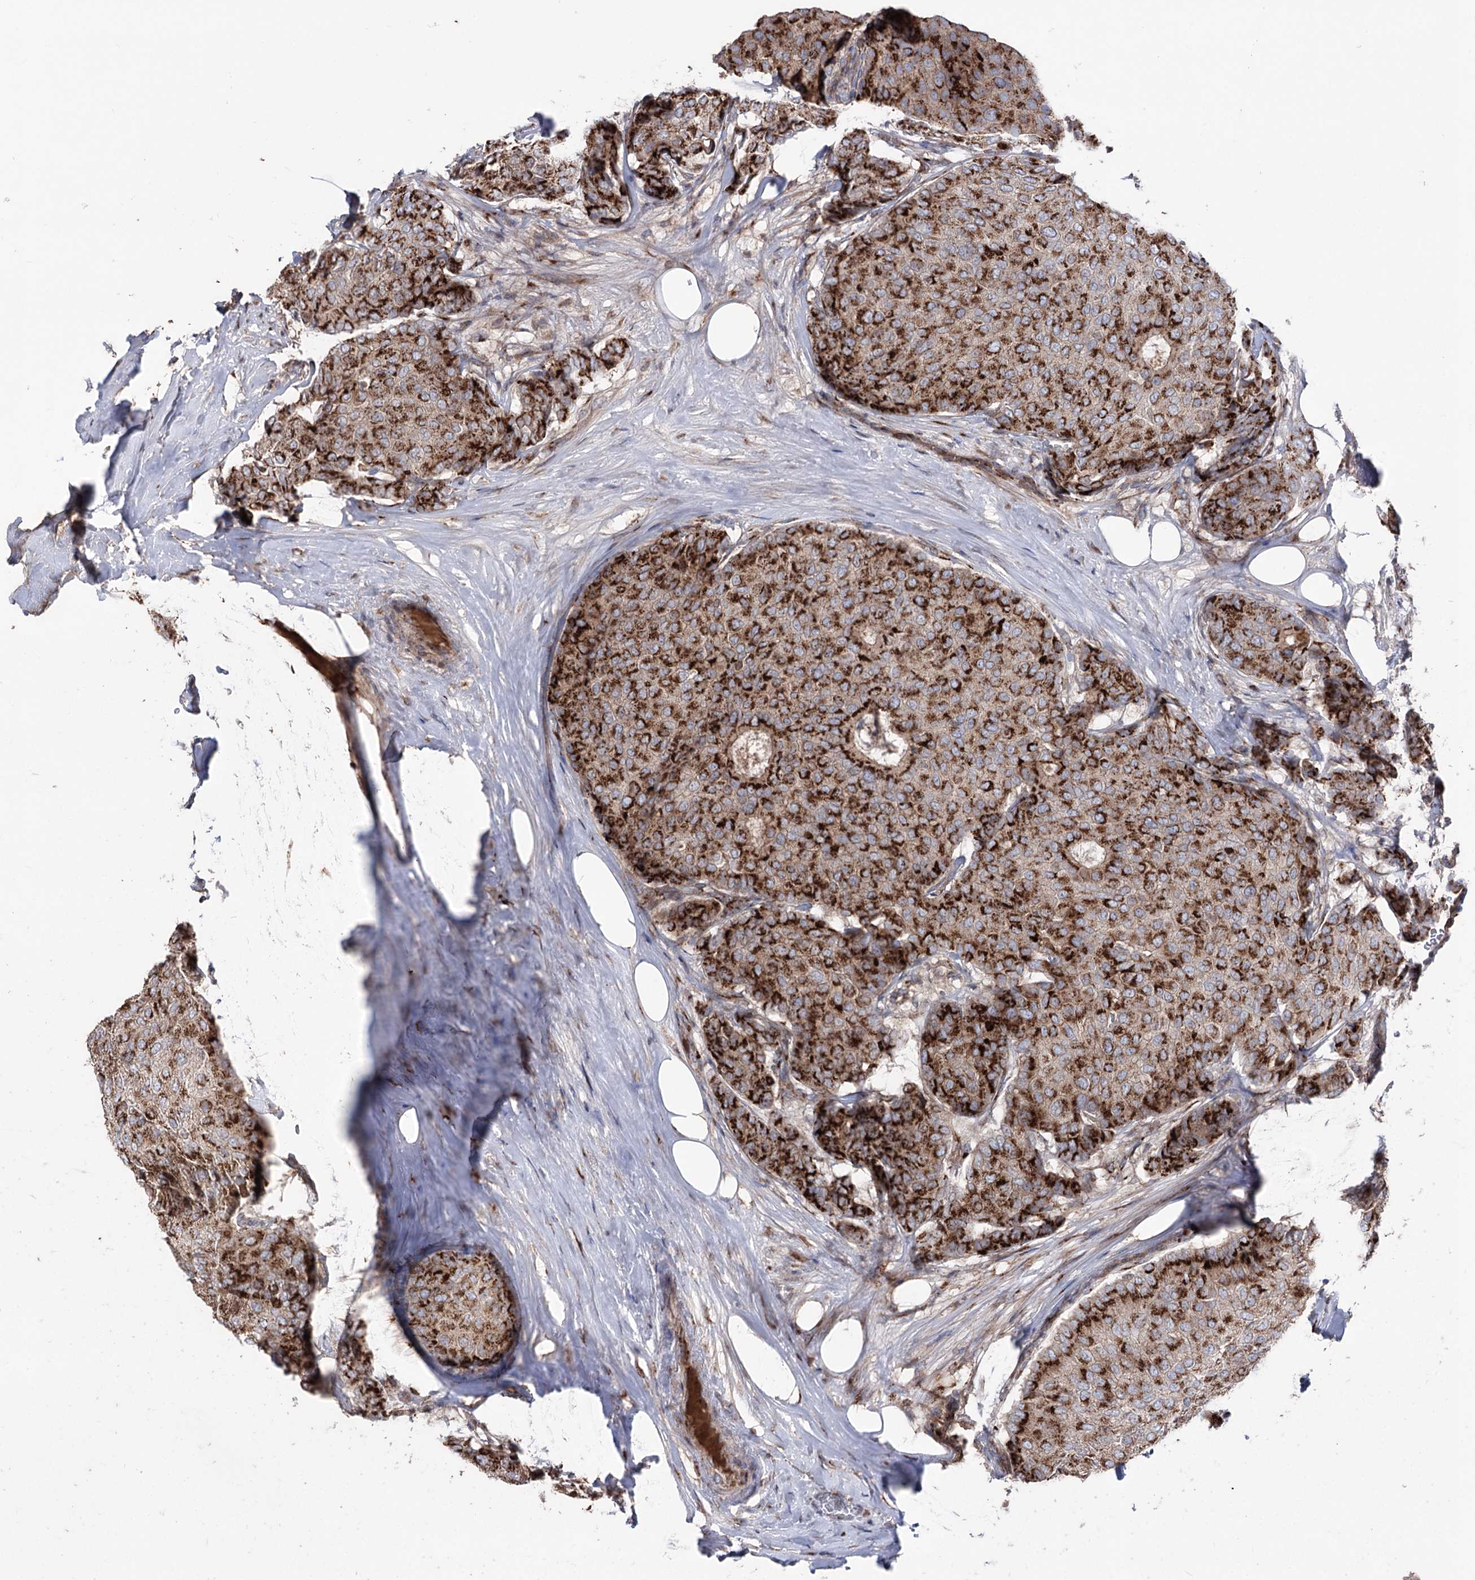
{"staining": {"intensity": "strong", "quantity": ">75%", "location": "cytoplasmic/membranous"}, "tissue": "breast cancer", "cell_type": "Tumor cells", "image_type": "cancer", "snomed": [{"axis": "morphology", "description": "Duct carcinoma"}, {"axis": "topography", "description": "Breast"}], "caption": "The photomicrograph demonstrates staining of breast cancer, revealing strong cytoplasmic/membranous protein positivity (brown color) within tumor cells. (brown staining indicates protein expression, while blue staining denotes nuclei).", "gene": "ARHGAP20", "patient": {"sex": "female", "age": 75}}